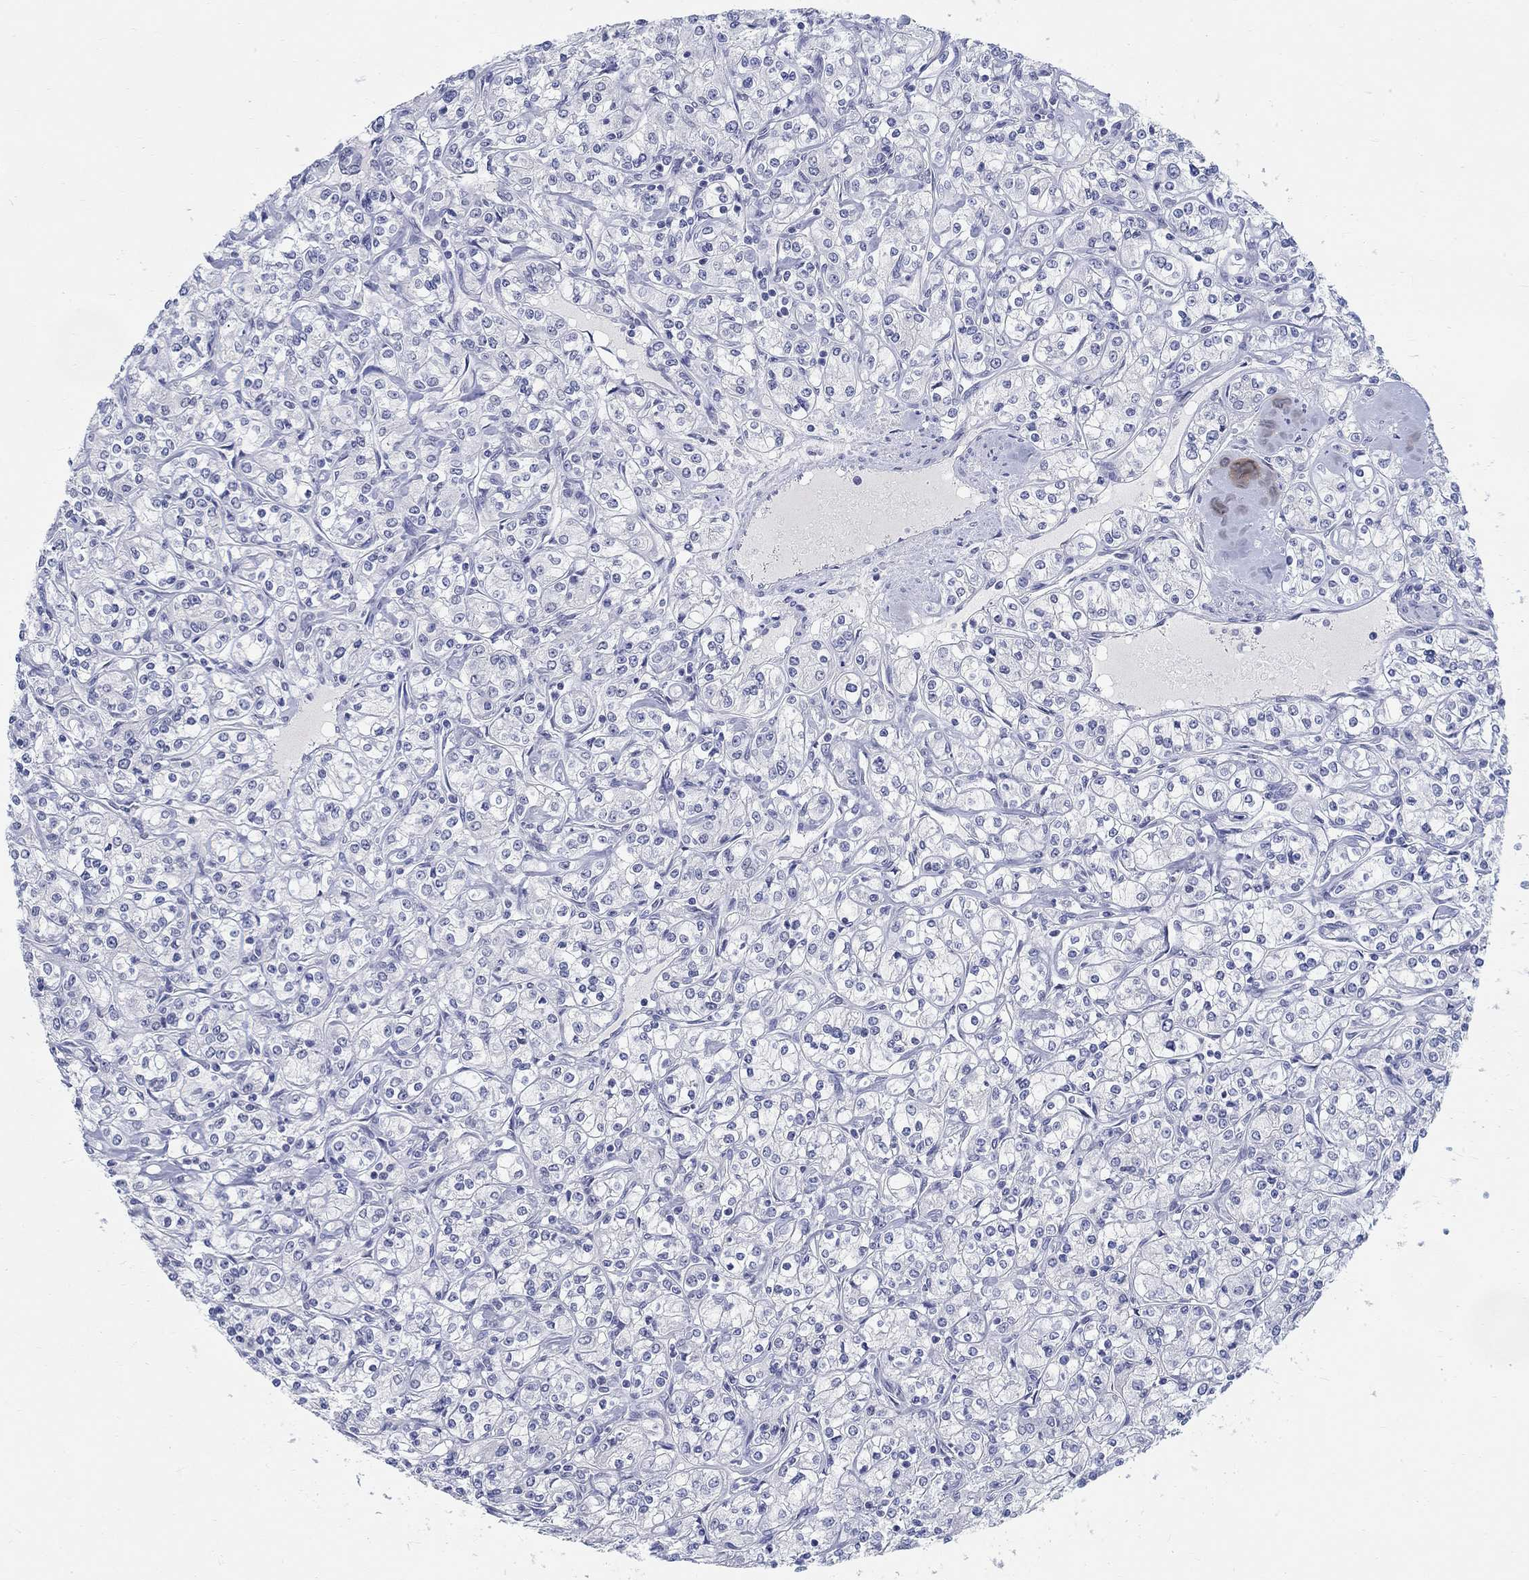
{"staining": {"intensity": "negative", "quantity": "none", "location": "none"}, "tissue": "renal cancer", "cell_type": "Tumor cells", "image_type": "cancer", "snomed": [{"axis": "morphology", "description": "Adenocarcinoma, NOS"}, {"axis": "topography", "description": "Kidney"}], "caption": "Protein analysis of adenocarcinoma (renal) displays no significant staining in tumor cells.", "gene": "ANKS1B", "patient": {"sex": "male", "age": 77}}